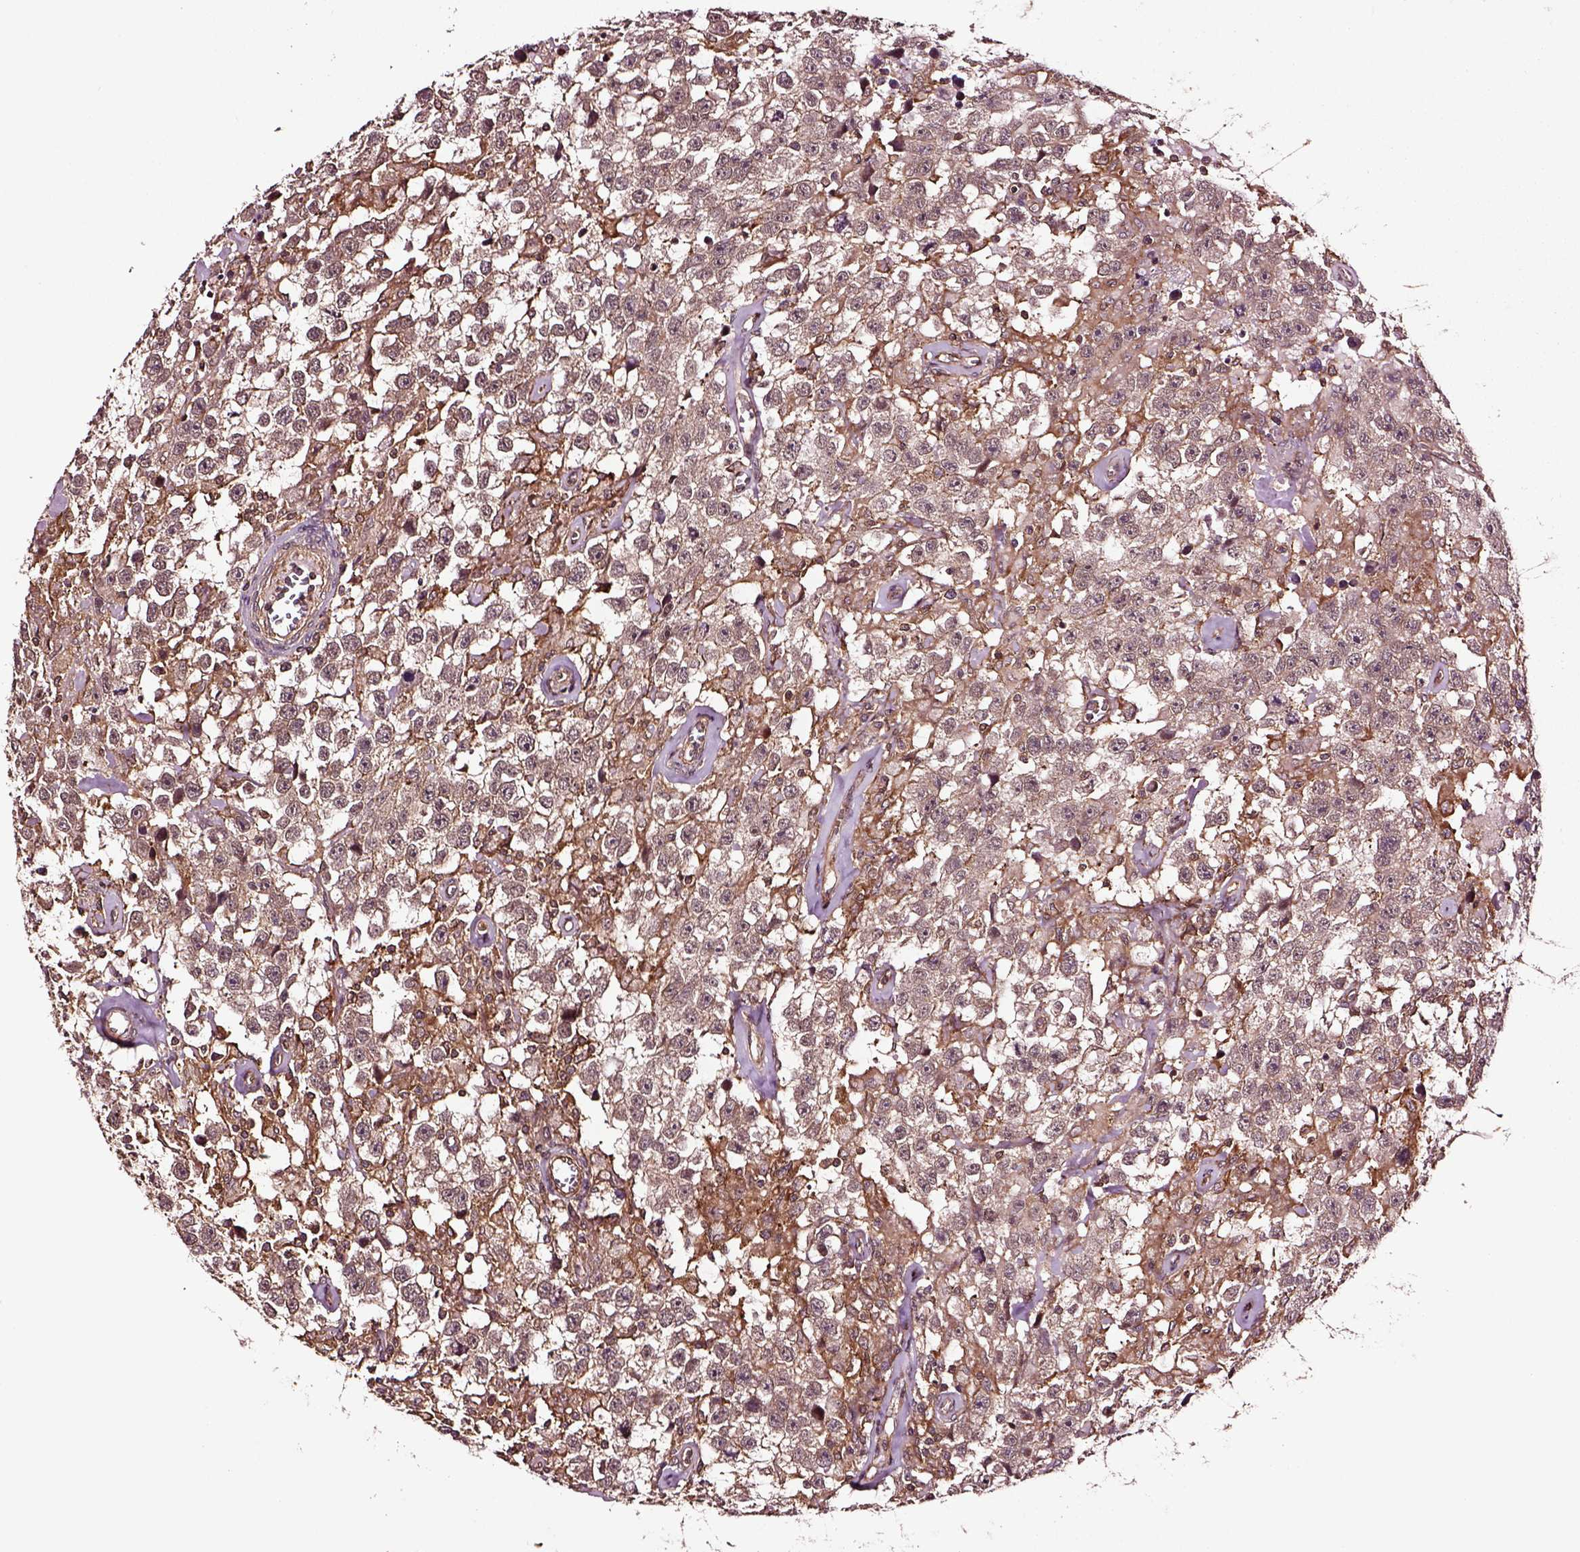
{"staining": {"intensity": "moderate", "quantity": ">75%", "location": "cytoplasmic/membranous"}, "tissue": "testis cancer", "cell_type": "Tumor cells", "image_type": "cancer", "snomed": [{"axis": "morphology", "description": "Seminoma, NOS"}, {"axis": "topography", "description": "Testis"}], "caption": "This is an image of IHC staining of testis cancer, which shows moderate expression in the cytoplasmic/membranous of tumor cells.", "gene": "RASSF5", "patient": {"sex": "male", "age": 43}}